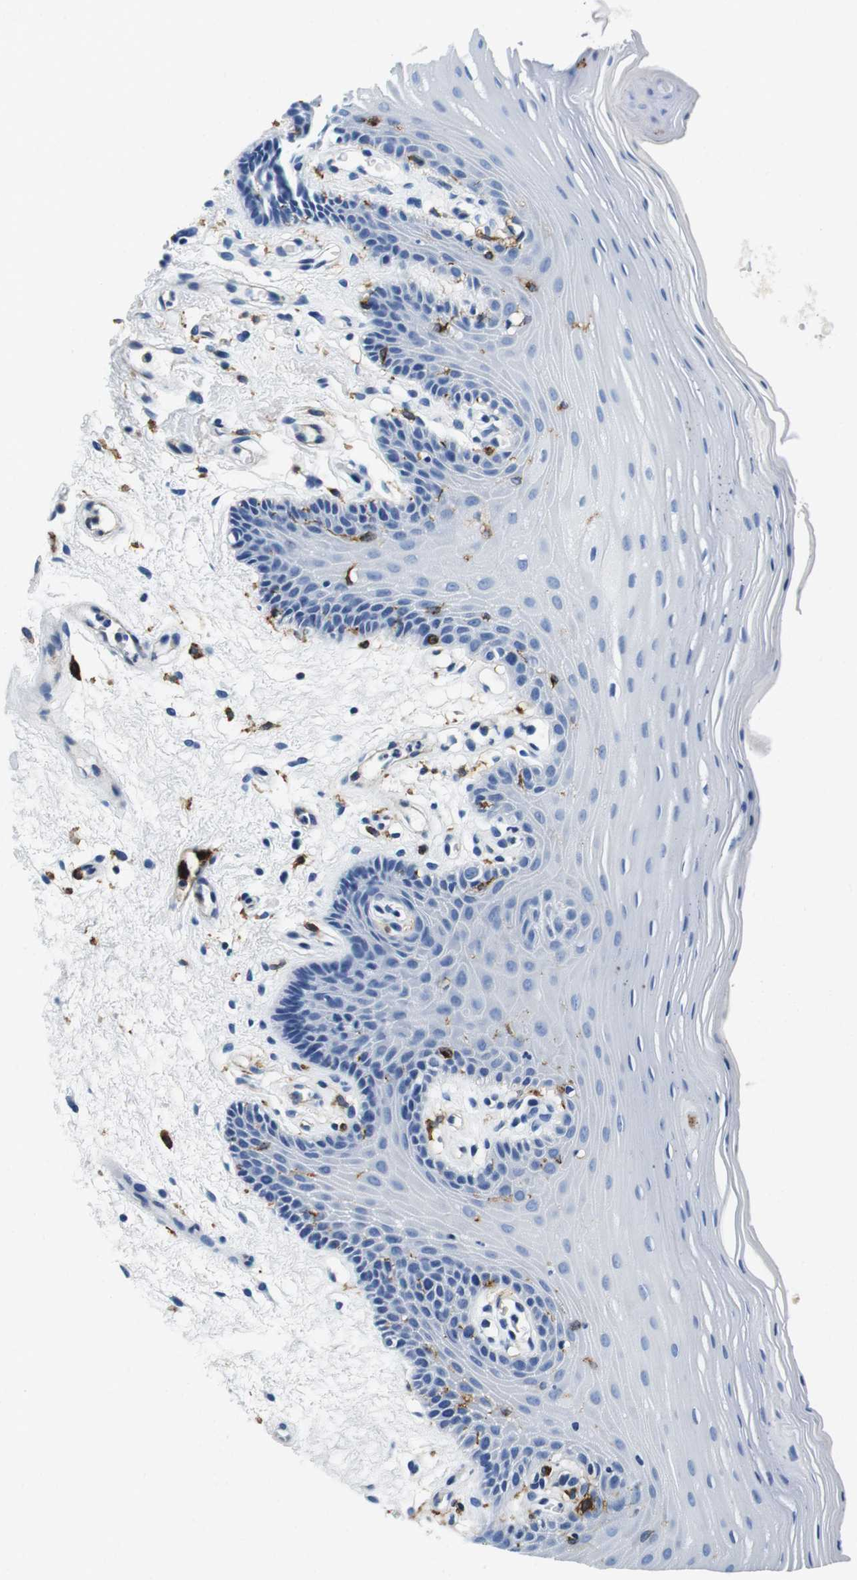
{"staining": {"intensity": "negative", "quantity": "none", "location": "none"}, "tissue": "oral mucosa", "cell_type": "Squamous epithelial cells", "image_type": "normal", "snomed": [{"axis": "morphology", "description": "Normal tissue, NOS"}, {"axis": "morphology", "description": "Squamous cell carcinoma, NOS"}, {"axis": "topography", "description": "Skeletal muscle"}, {"axis": "topography", "description": "Oral tissue"}, {"axis": "topography", "description": "Head-Neck"}], "caption": "Oral mucosa was stained to show a protein in brown. There is no significant positivity in squamous epithelial cells.", "gene": "HLA", "patient": {"sex": "male", "age": 71}}